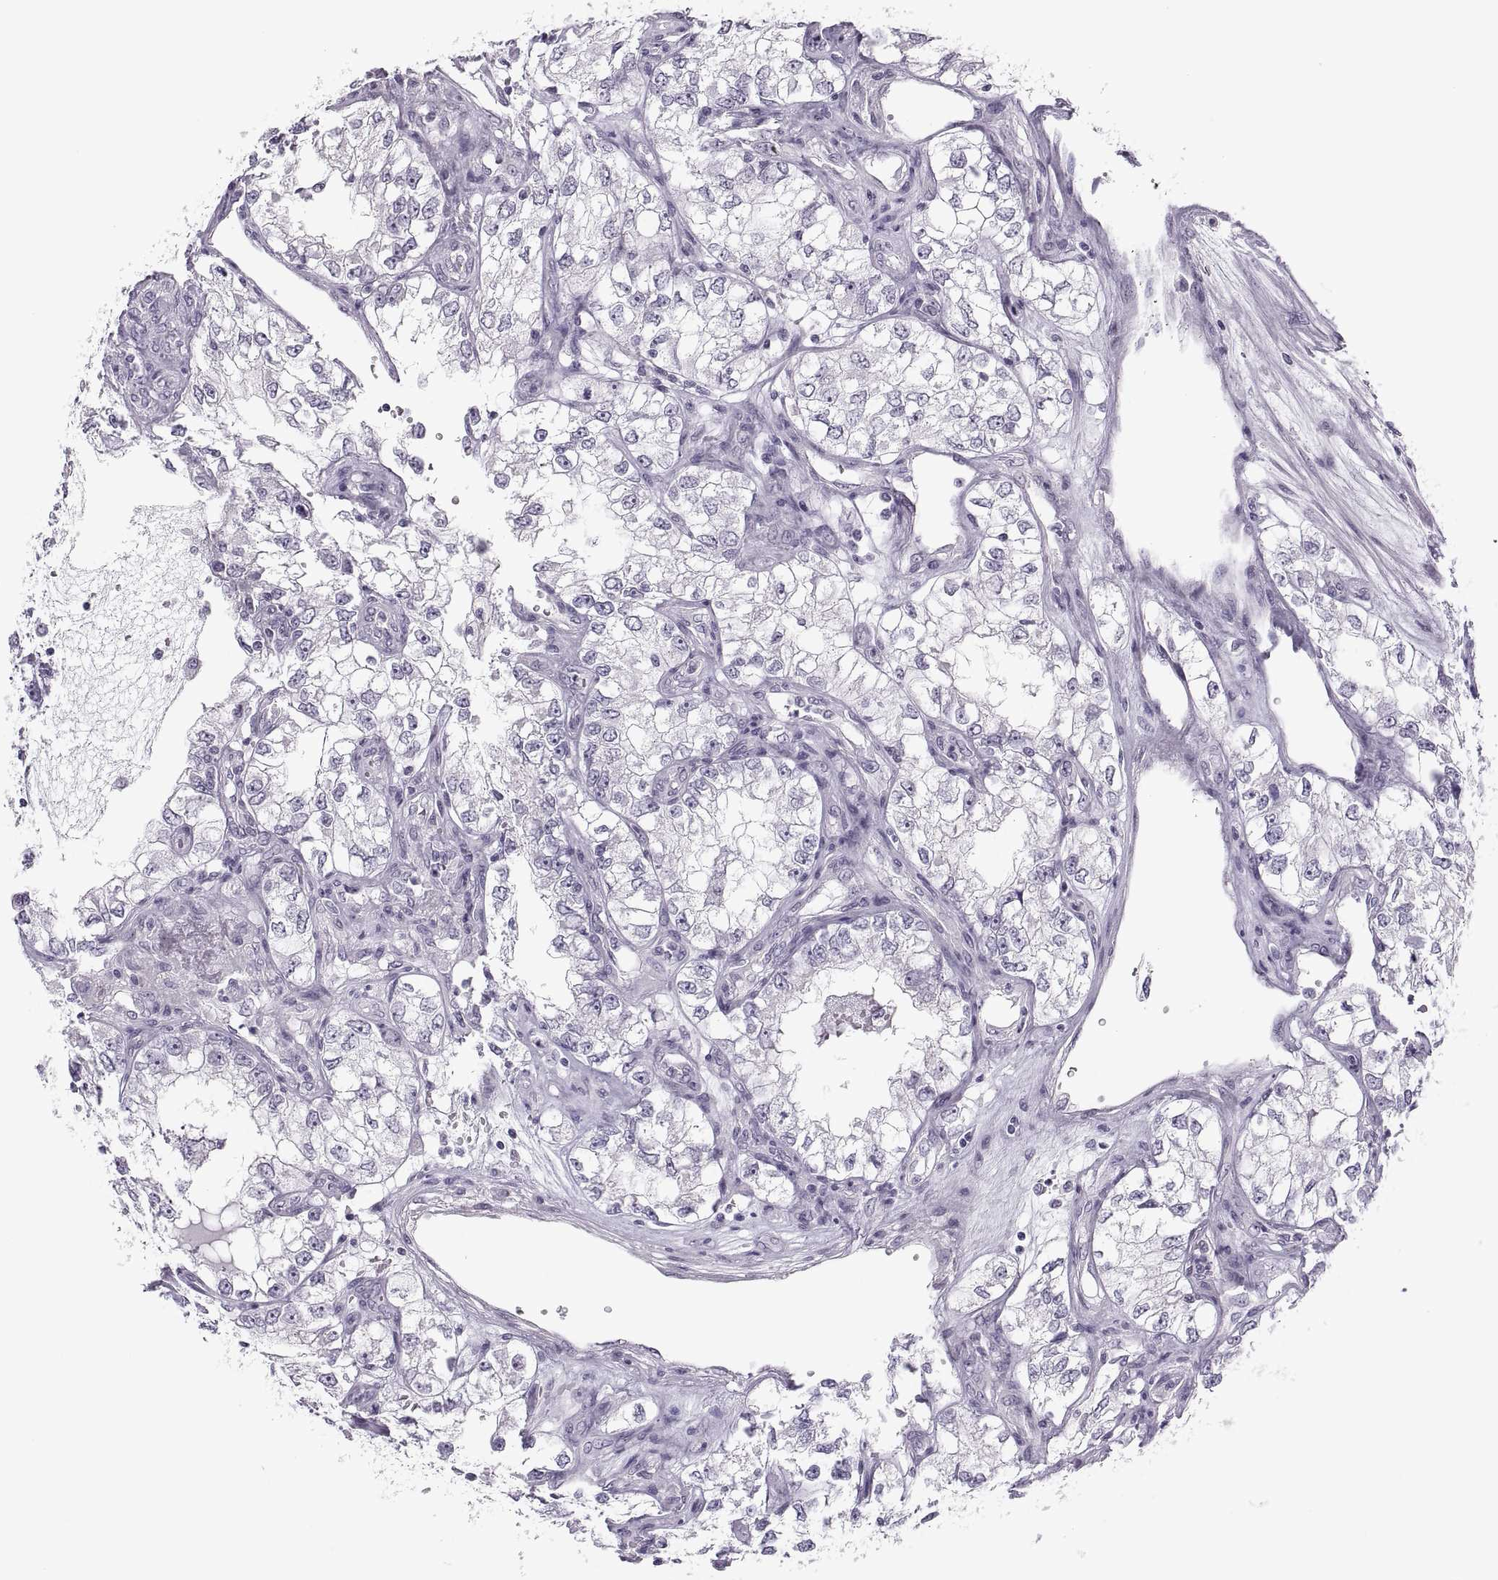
{"staining": {"intensity": "negative", "quantity": "none", "location": "none"}, "tissue": "renal cancer", "cell_type": "Tumor cells", "image_type": "cancer", "snomed": [{"axis": "morphology", "description": "Adenocarcinoma, NOS"}, {"axis": "topography", "description": "Kidney"}], "caption": "IHC image of human renal cancer stained for a protein (brown), which shows no staining in tumor cells.", "gene": "C3orf22", "patient": {"sex": "female", "age": 59}}